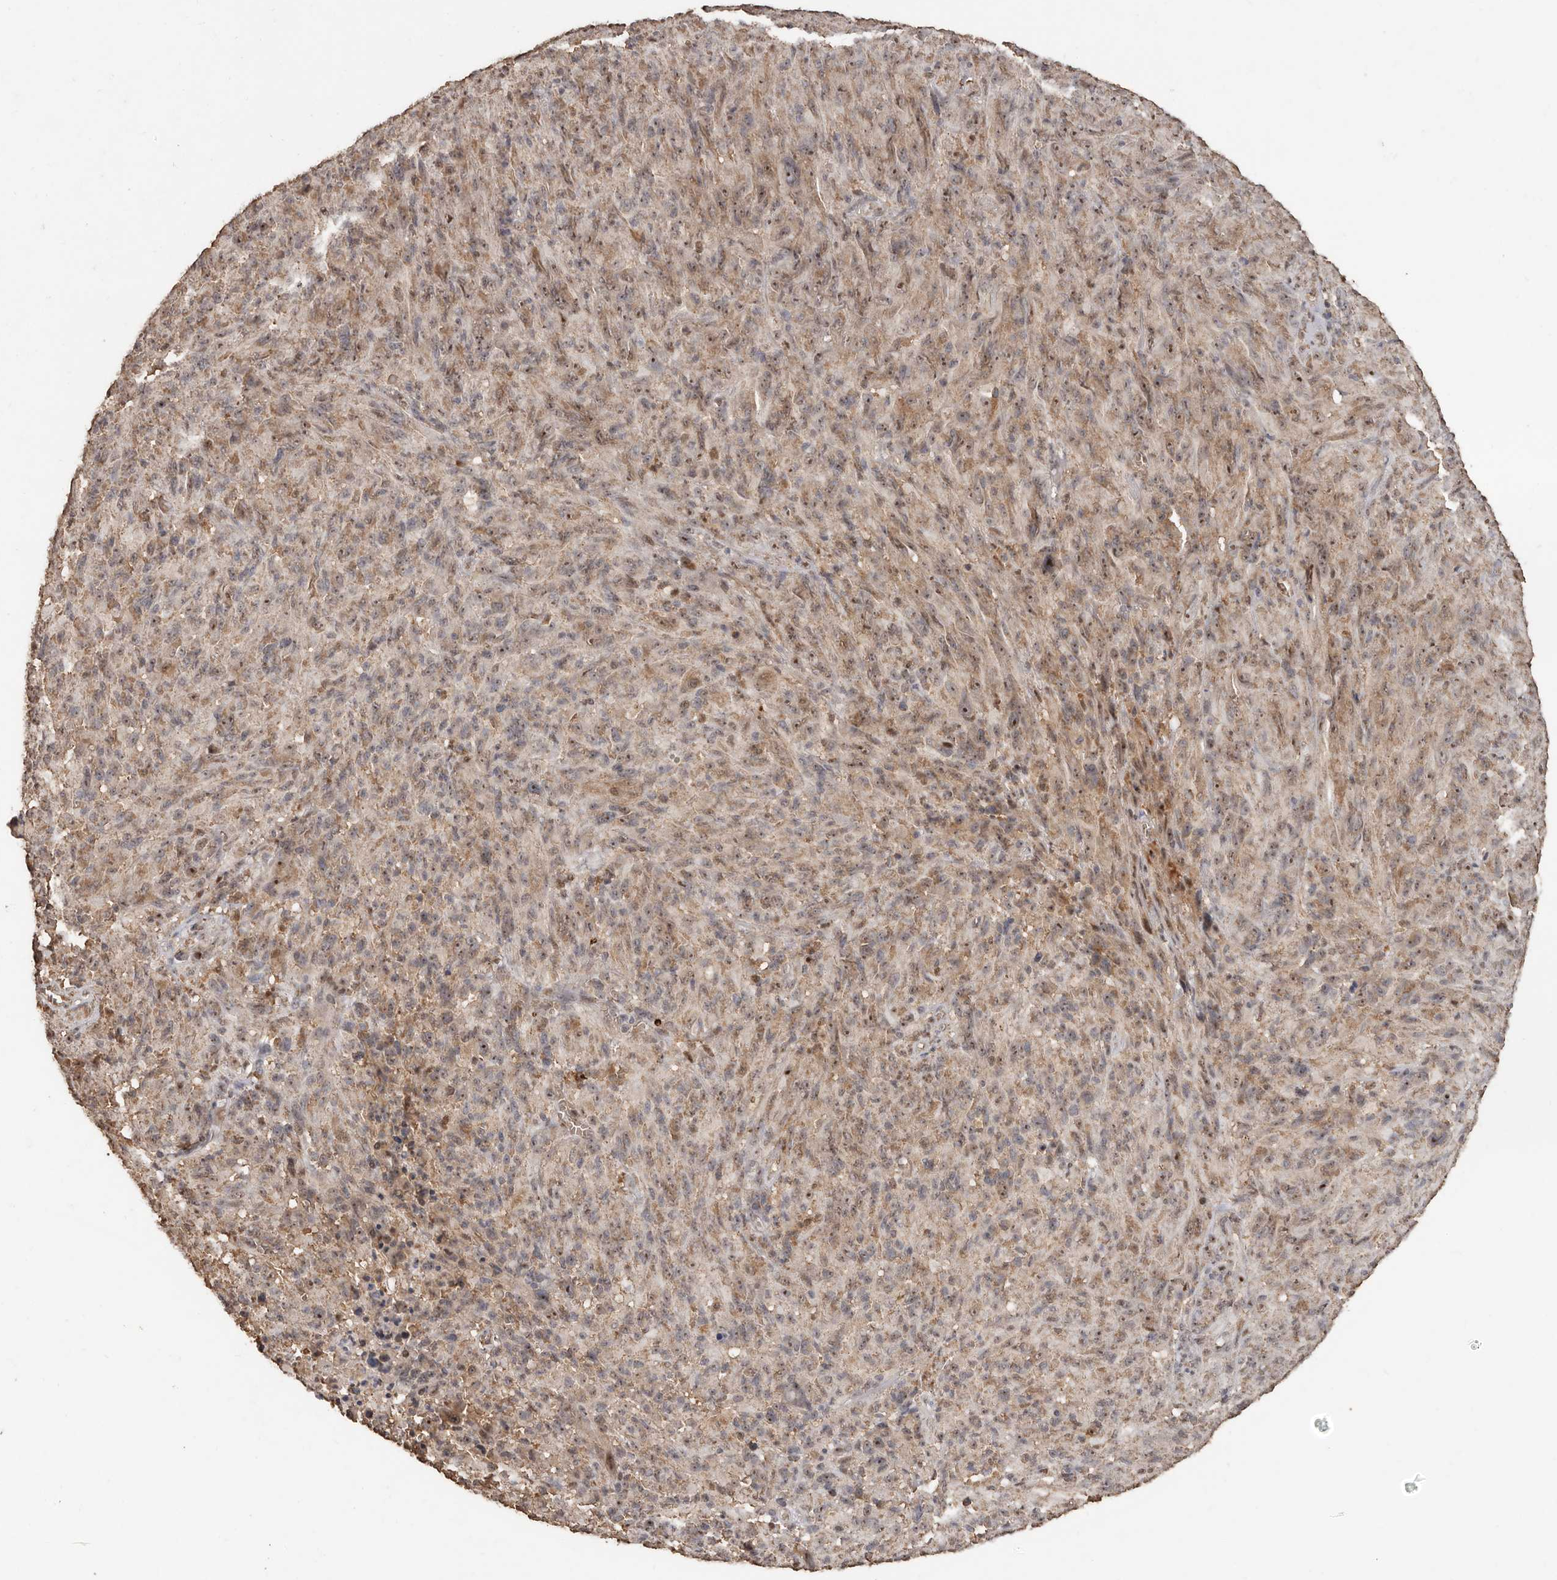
{"staining": {"intensity": "weak", "quantity": ">75%", "location": "cytoplasmic/membranous,nuclear"}, "tissue": "melanoma", "cell_type": "Tumor cells", "image_type": "cancer", "snomed": [{"axis": "morphology", "description": "Malignant melanoma, NOS"}, {"axis": "topography", "description": "Skin of head"}], "caption": "The histopathology image reveals immunohistochemical staining of melanoma. There is weak cytoplasmic/membranous and nuclear expression is appreciated in approximately >75% of tumor cells.", "gene": "GRAMD2A", "patient": {"sex": "male", "age": 96}}